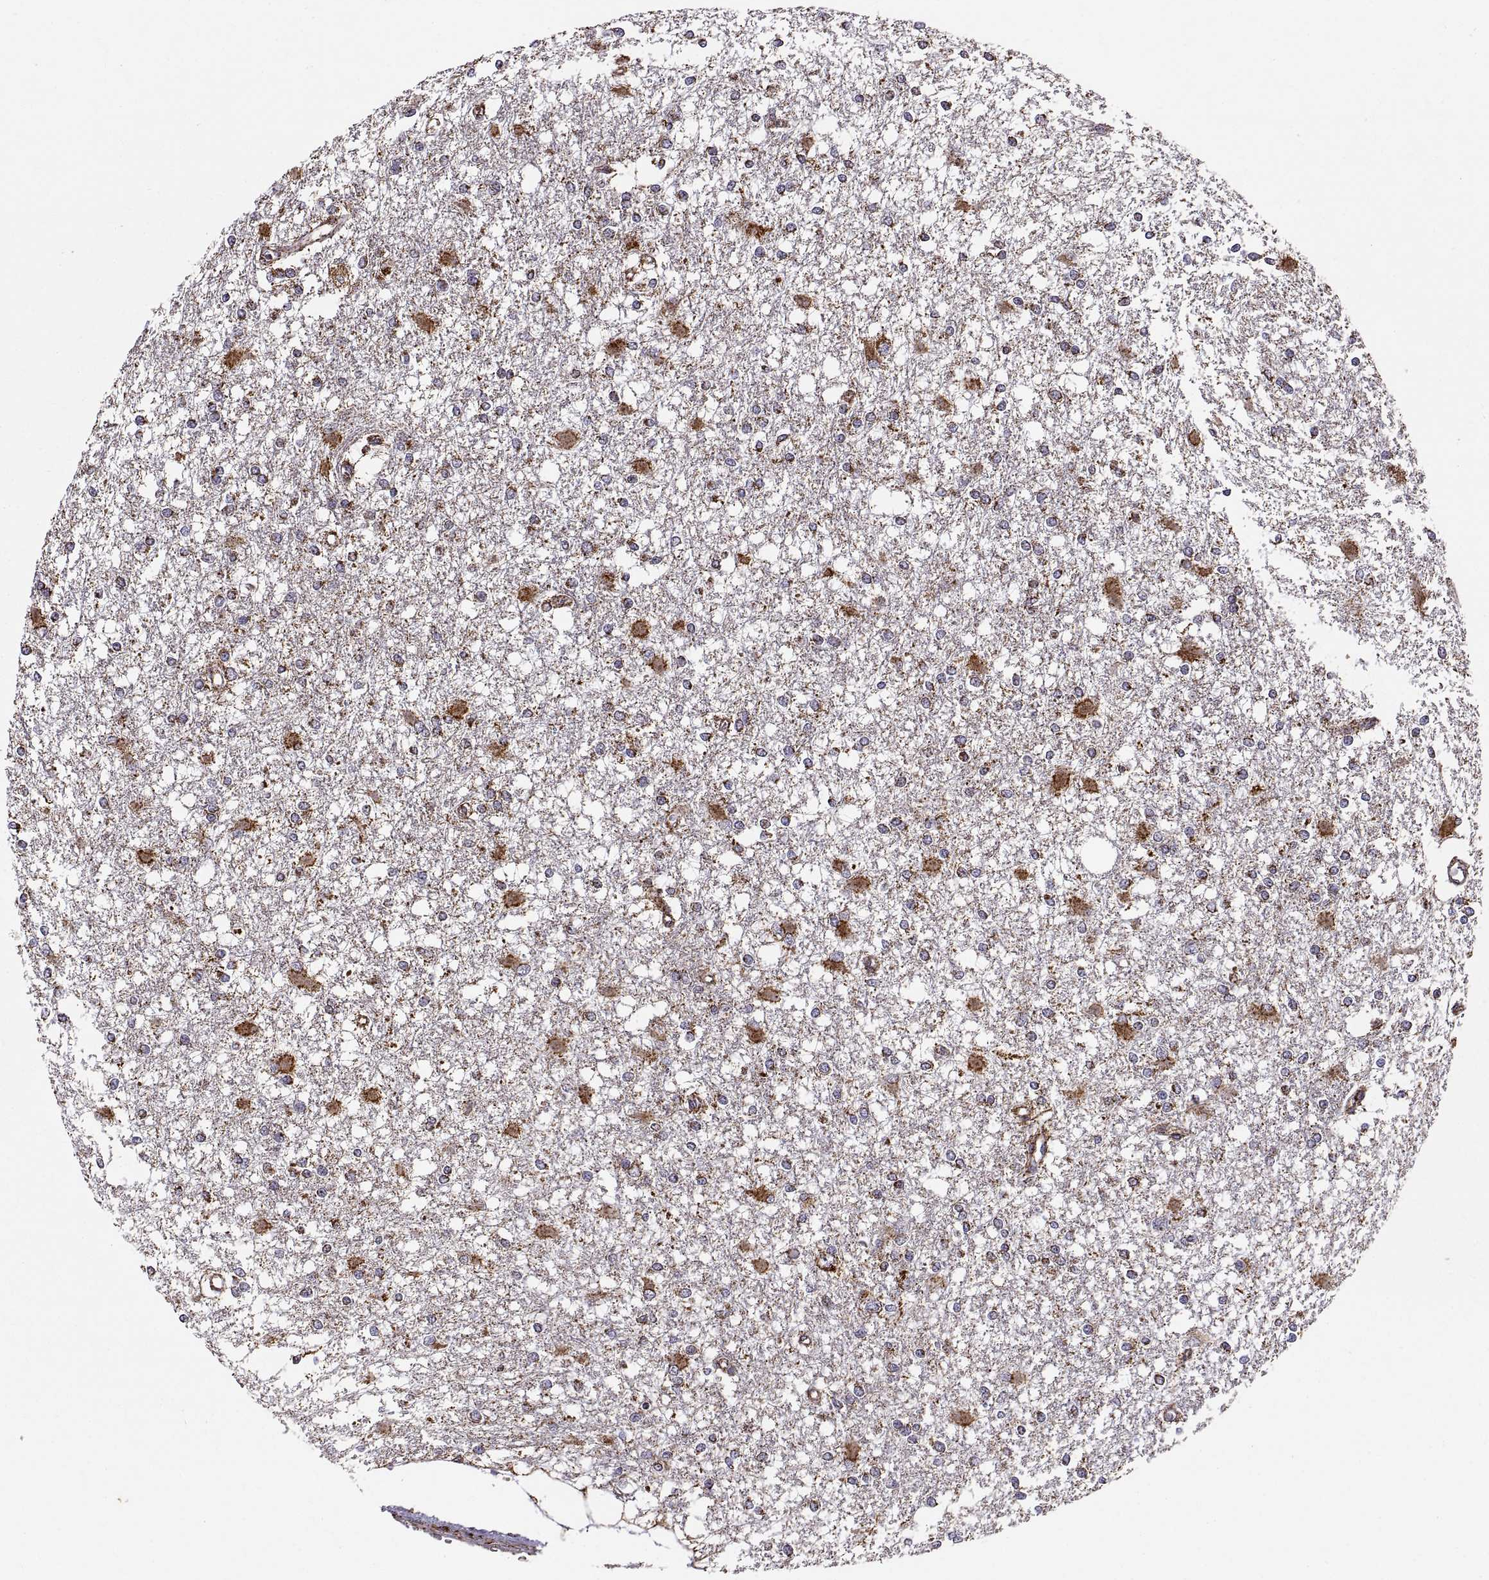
{"staining": {"intensity": "strong", "quantity": "<25%", "location": "cytoplasmic/membranous"}, "tissue": "glioma", "cell_type": "Tumor cells", "image_type": "cancer", "snomed": [{"axis": "morphology", "description": "Glioma, malignant, High grade"}, {"axis": "topography", "description": "Cerebral cortex"}], "caption": "Malignant high-grade glioma was stained to show a protein in brown. There is medium levels of strong cytoplasmic/membranous positivity in approximately <25% of tumor cells.", "gene": "ARSD", "patient": {"sex": "male", "age": 79}}